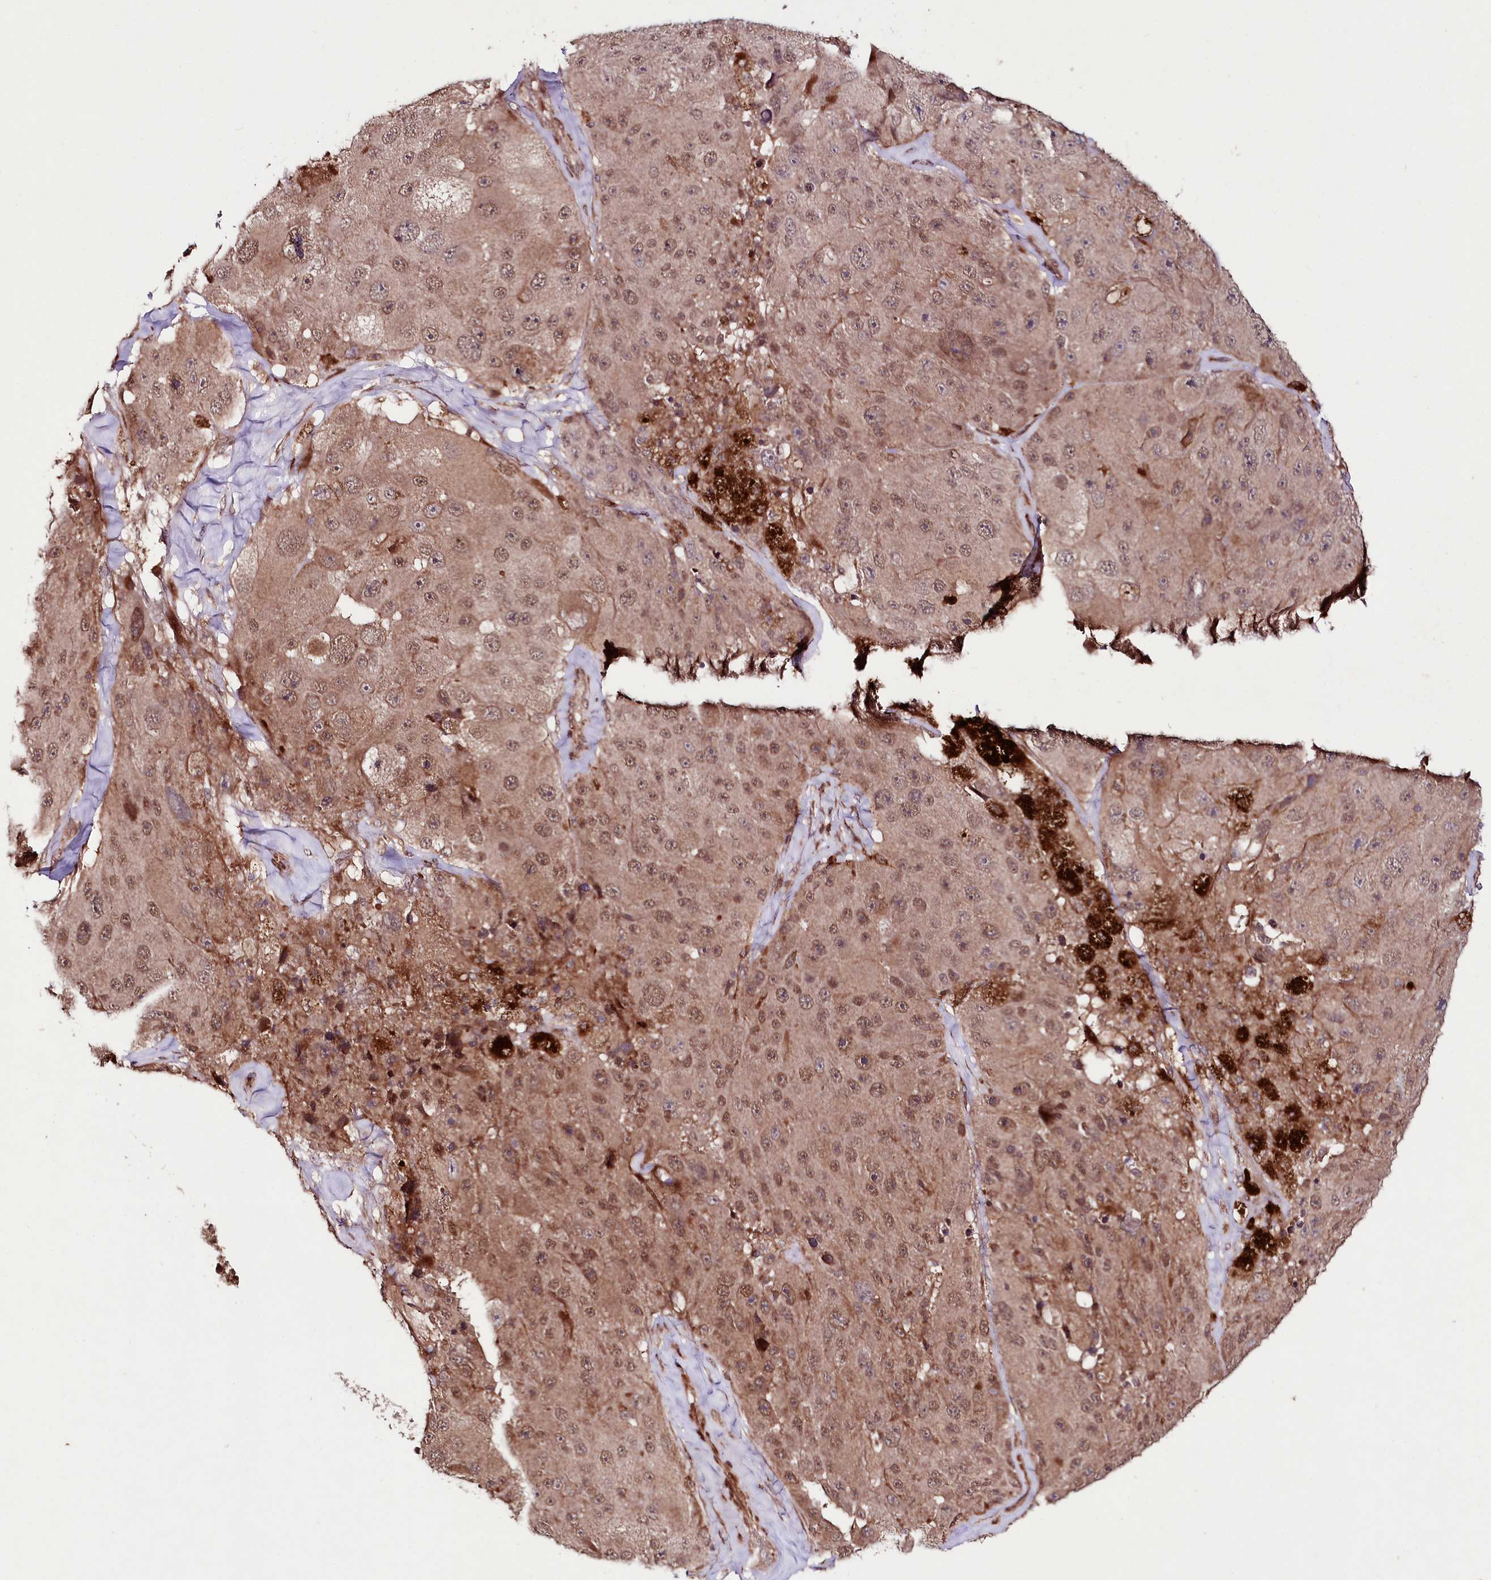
{"staining": {"intensity": "moderate", "quantity": ">75%", "location": "cytoplasmic/membranous,nuclear"}, "tissue": "melanoma", "cell_type": "Tumor cells", "image_type": "cancer", "snomed": [{"axis": "morphology", "description": "Malignant melanoma, Metastatic site"}, {"axis": "topography", "description": "Lymph node"}], "caption": "An image showing moderate cytoplasmic/membranous and nuclear staining in about >75% of tumor cells in malignant melanoma (metastatic site), as visualized by brown immunohistochemical staining.", "gene": "PHLDB1", "patient": {"sex": "male", "age": 62}}